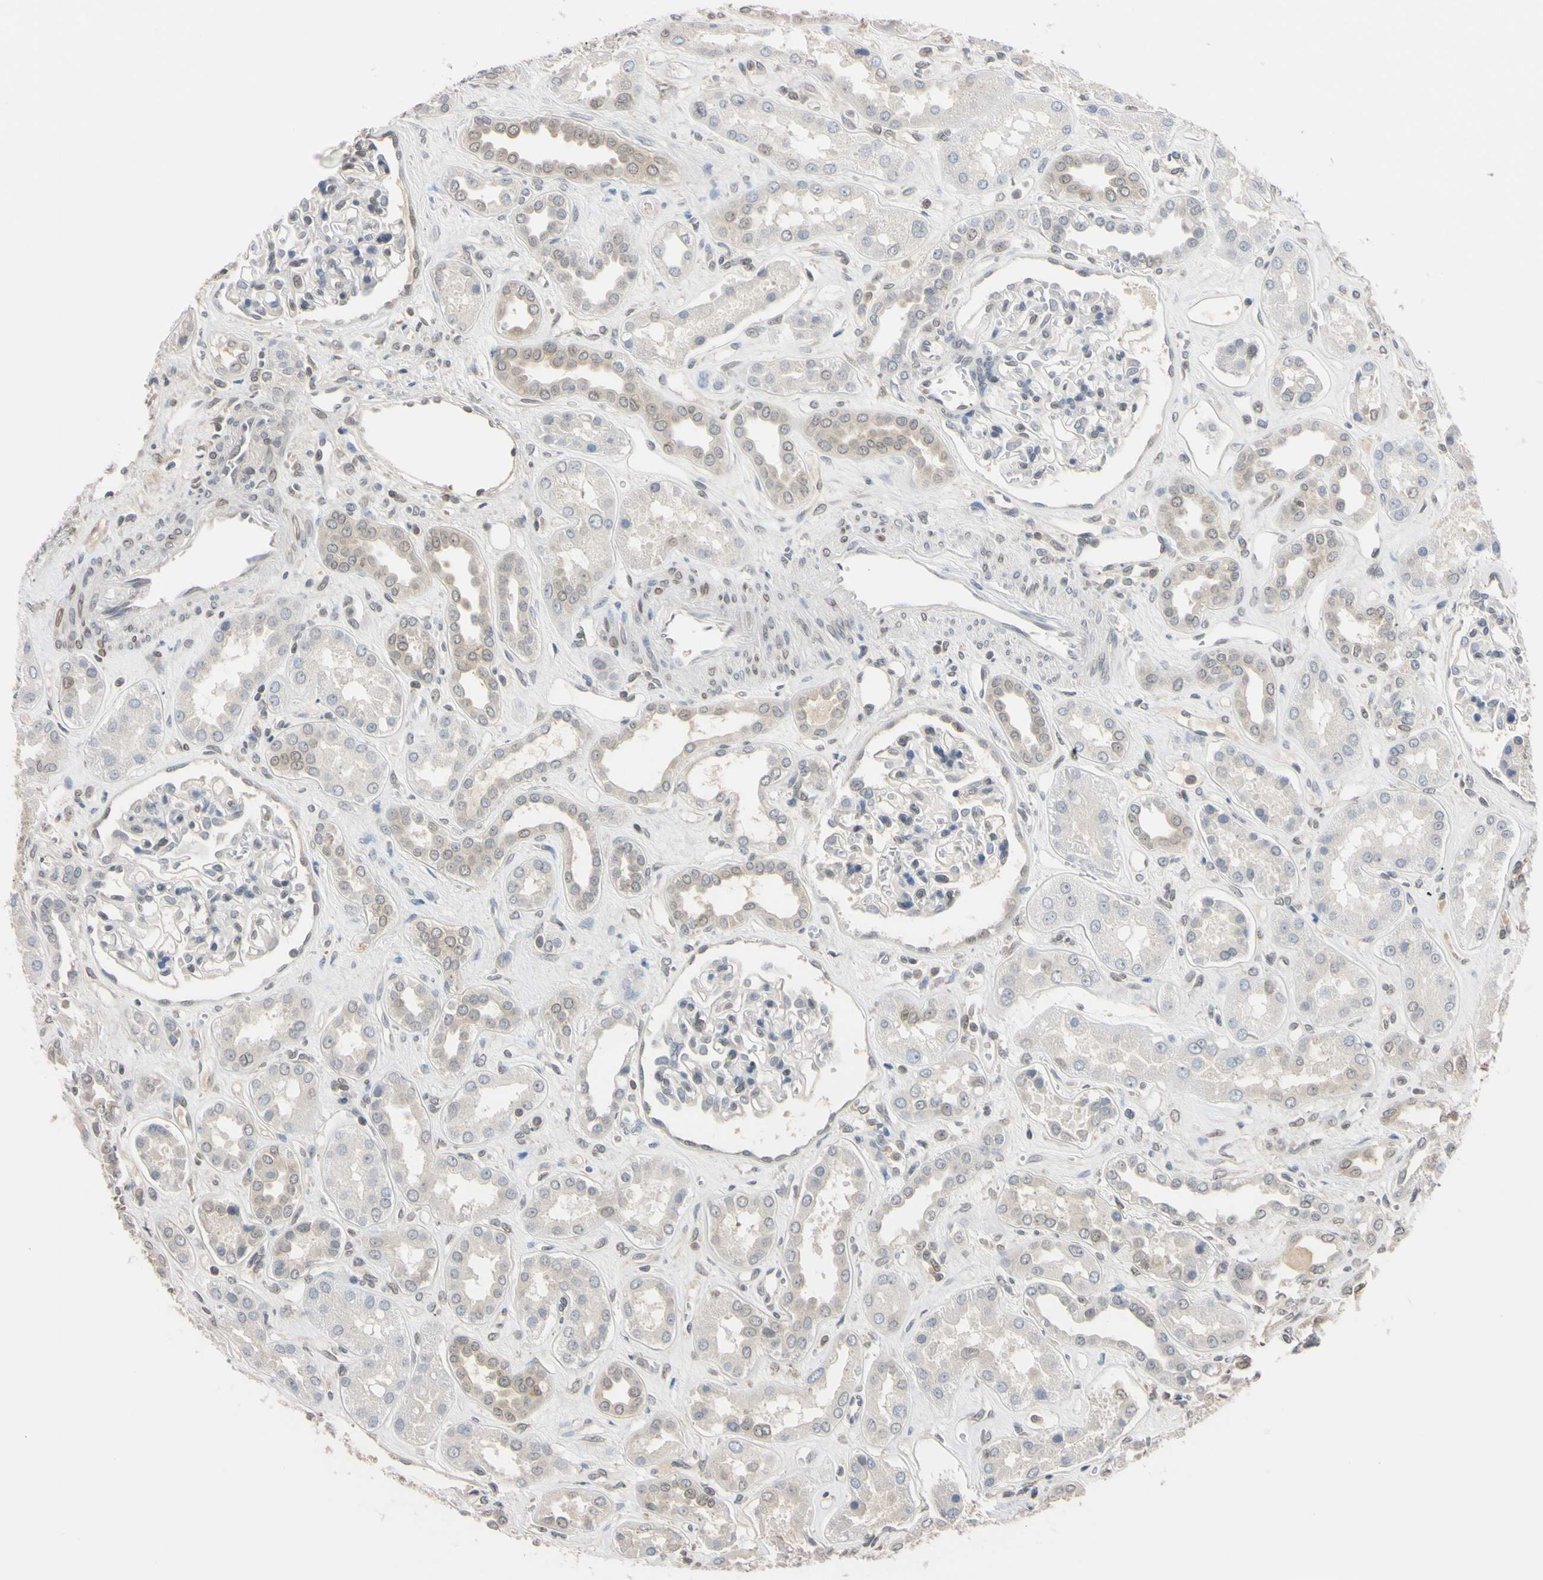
{"staining": {"intensity": "negative", "quantity": "none", "location": "none"}, "tissue": "kidney", "cell_type": "Cells in glomeruli", "image_type": "normal", "snomed": [{"axis": "morphology", "description": "Normal tissue, NOS"}, {"axis": "topography", "description": "Kidney"}], "caption": "Kidney was stained to show a protein in brown. There is no significant expression in cells in glomeruli. (IHC, brightfield microscopy, high magnification).", "gene": "UBE2I", "patient": {"sex": "male", "age": 59}}